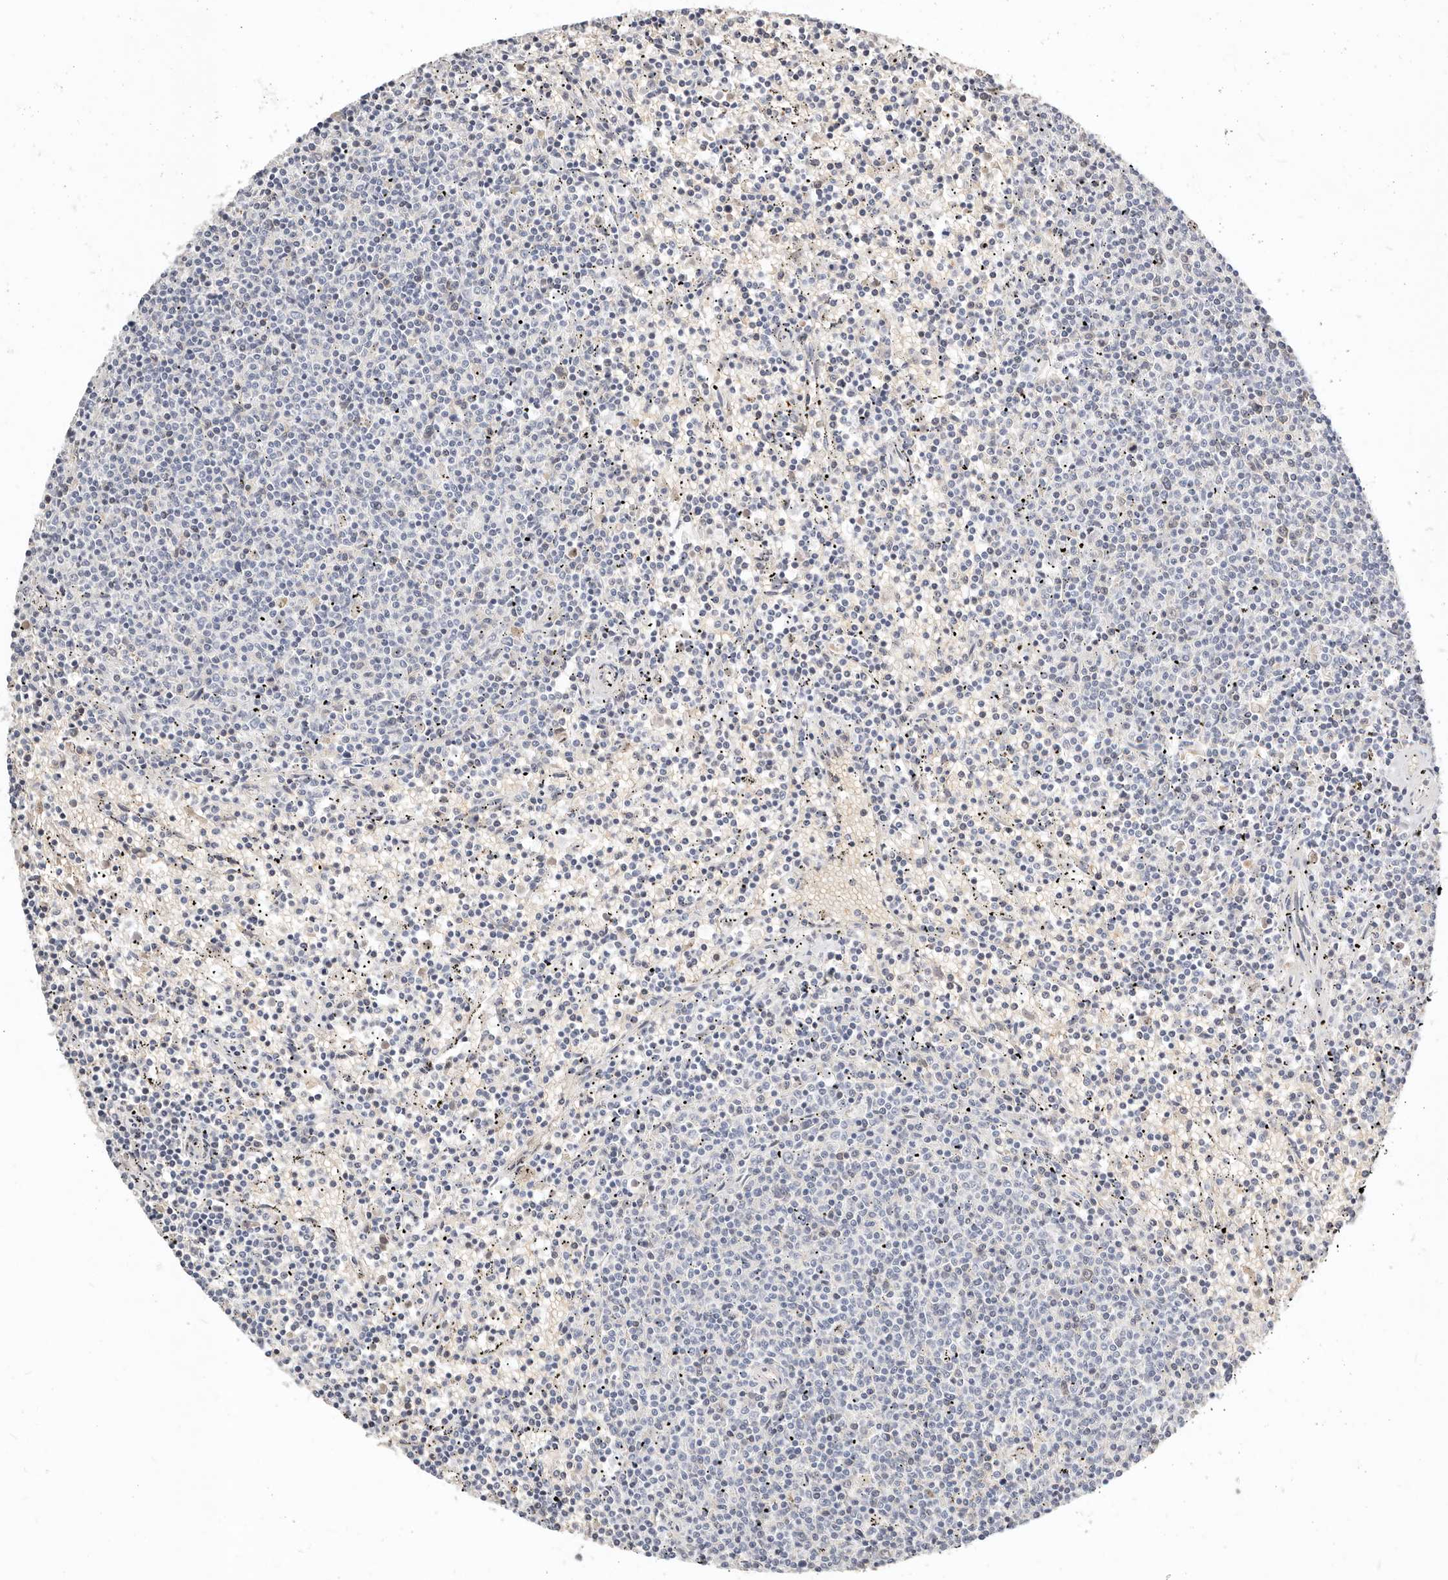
{"staining": {"intensity": "negative", "quantity": "none", "location": "none"}, "tissue": "lymphoma", "cell_type": "Tumor cells", "image_type": "cancer", "snomed": [{"axis": "morphology", "description": "Malignant lymphoma, non-Hodgkin's type, Low grade"}, {"axis": "topography", "description": "Spleen"}], "caption": "High power microscopy micrograph of an IHC image of lymphoma, revealing no significant expression in tumor cells. (DAB IHC visualized using brightfield microscopy, high magnification).", "gene": "TMEM63B", "patient": {"sex": "female", "age": 50}}